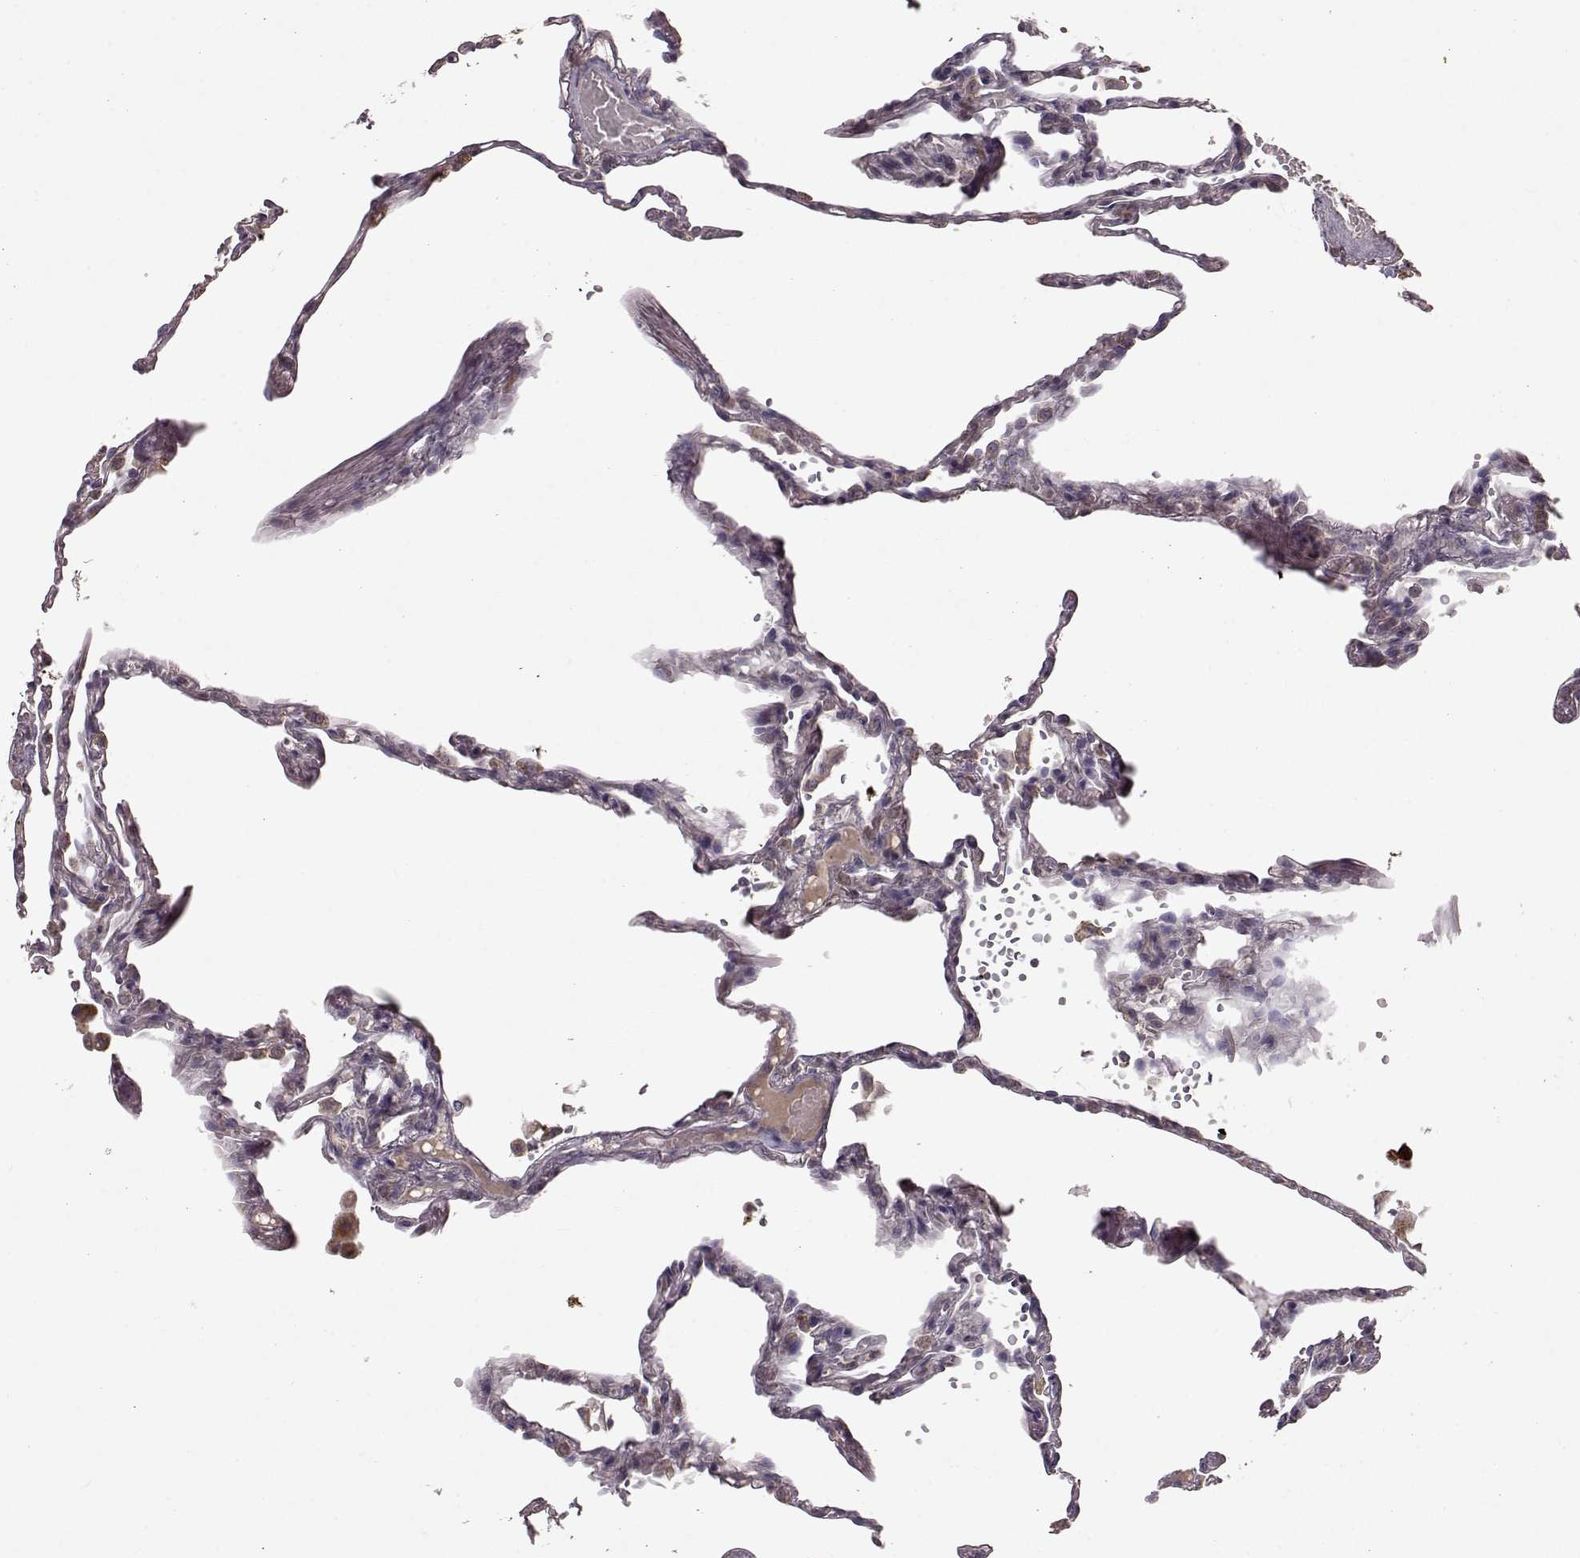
{"staining": {"intensity": "moderate", "quantity": "25%-75%", "location": "cytoplasmic/membranous"}, "tissue": "lung", "cell_type": "Alveolar cells", "image_type": "normal", "snomed": [{"axis": "morphology", "description": "Normal tissue, NOS"}, {"axis": "topography", "description": "Lung"}], "caption": "A brown stain highlights moderate cytoplasmic/membranous expression of a protein in alveolar cells of benign lung. The protein of interest is shown in brown color, while the nuclei are stained blue.", "gene": "CMTM3", "patient": {"sex": "male", "age": 78}}